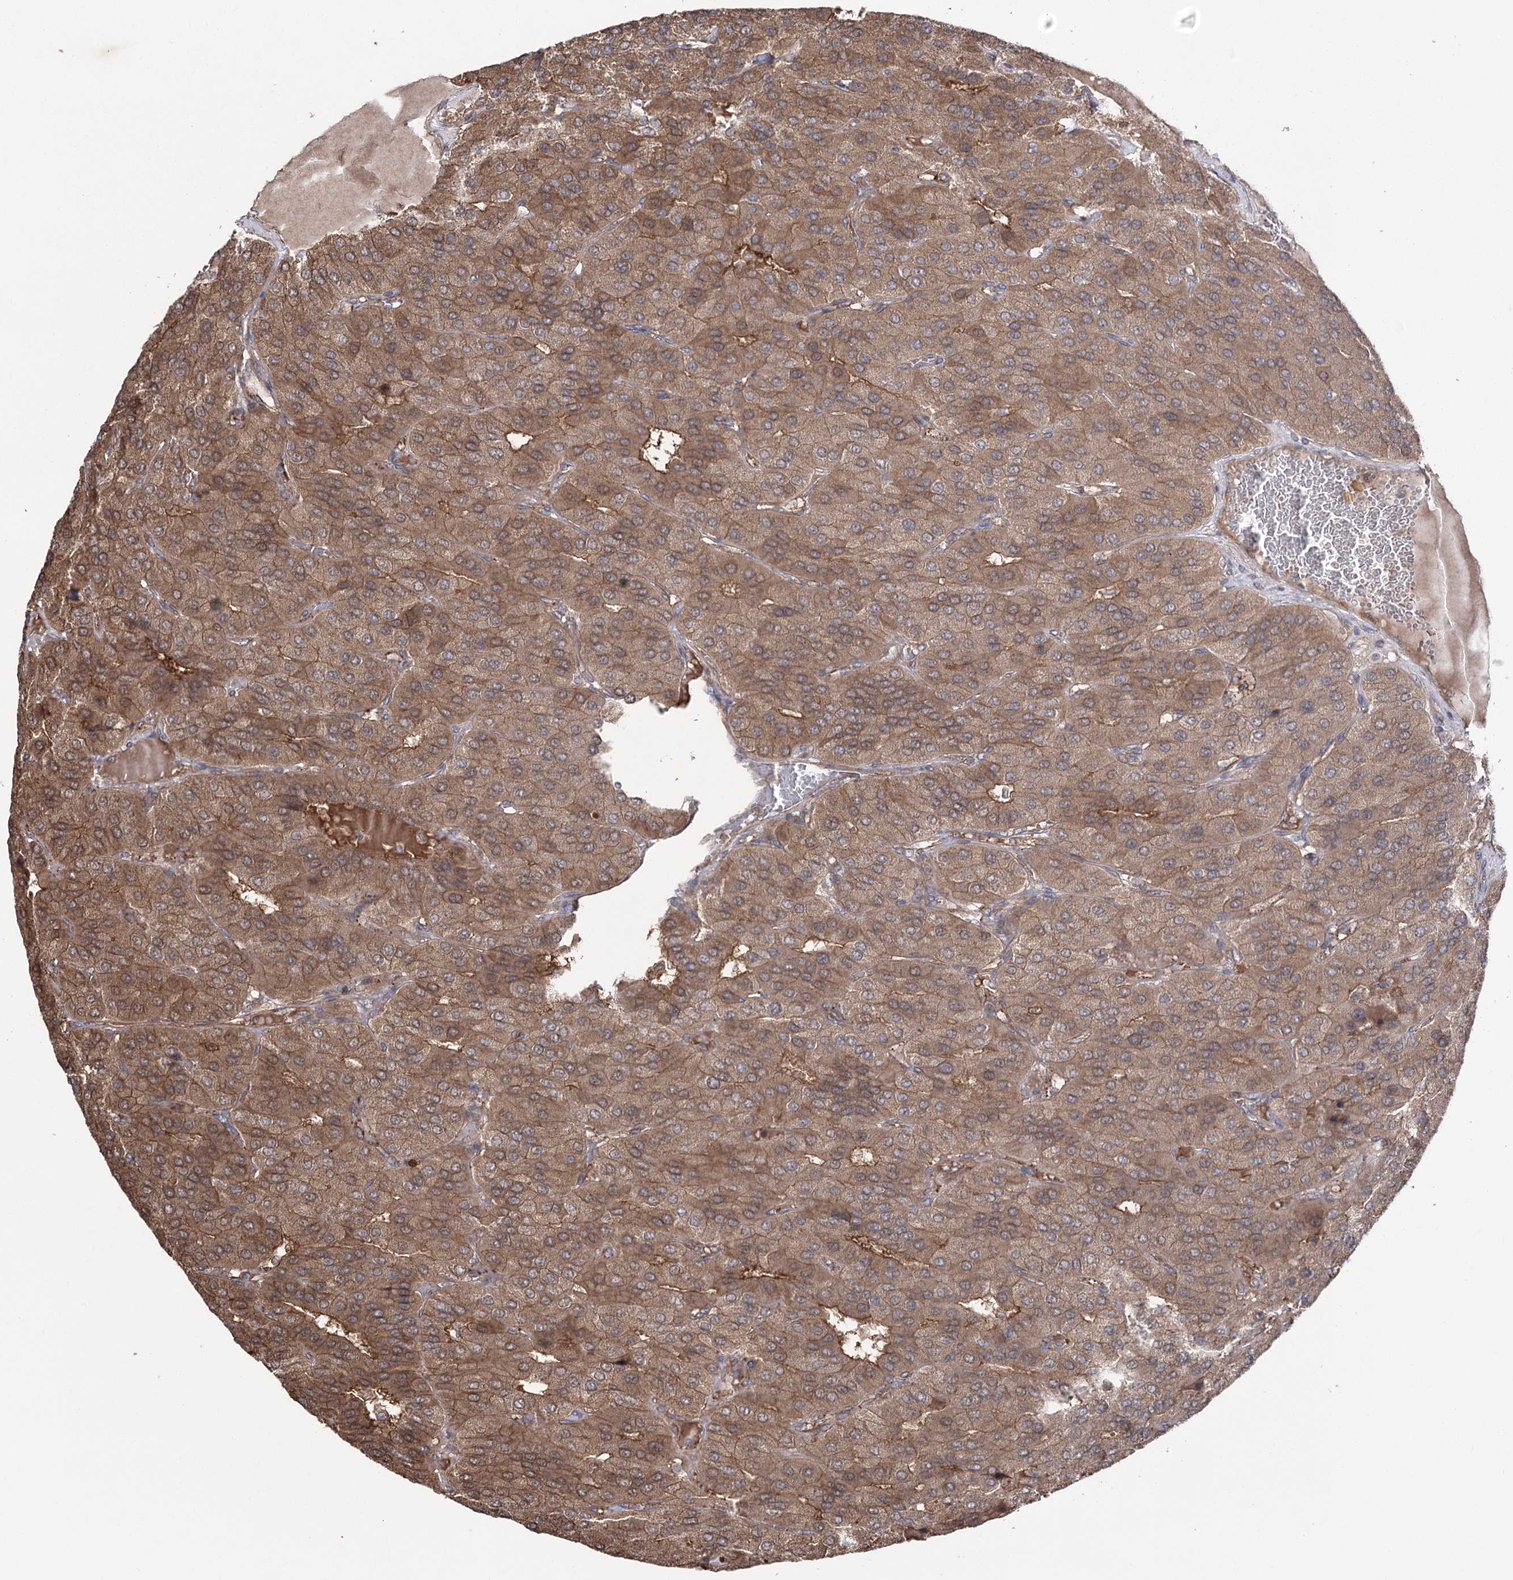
{"staining": {"intensity": "moderate", "quantity": ">75%", "location": "cytoplasmic/membranous"}, "tissue": "parathyroid gland", "cell_type": "Glandular cells", "image_type": "normal", "snomed": [{"axis": "morphology", "description": "Normal tissue, NOS"}, {"axis": "morphology", "description": "Adenoma, NOS"}, {"axis": "topography", "description": "Parathyroid gland"}], "caption": "IHC (DAB (3,3'-diaminobenzidine)) staining of benign parathyroid gland exhibits moderate cytoplasmic/membranous protein positivity in about >75% of glandular cells.", "gene": "LARS2", "patient": {"sex": "female", "age": 86}}